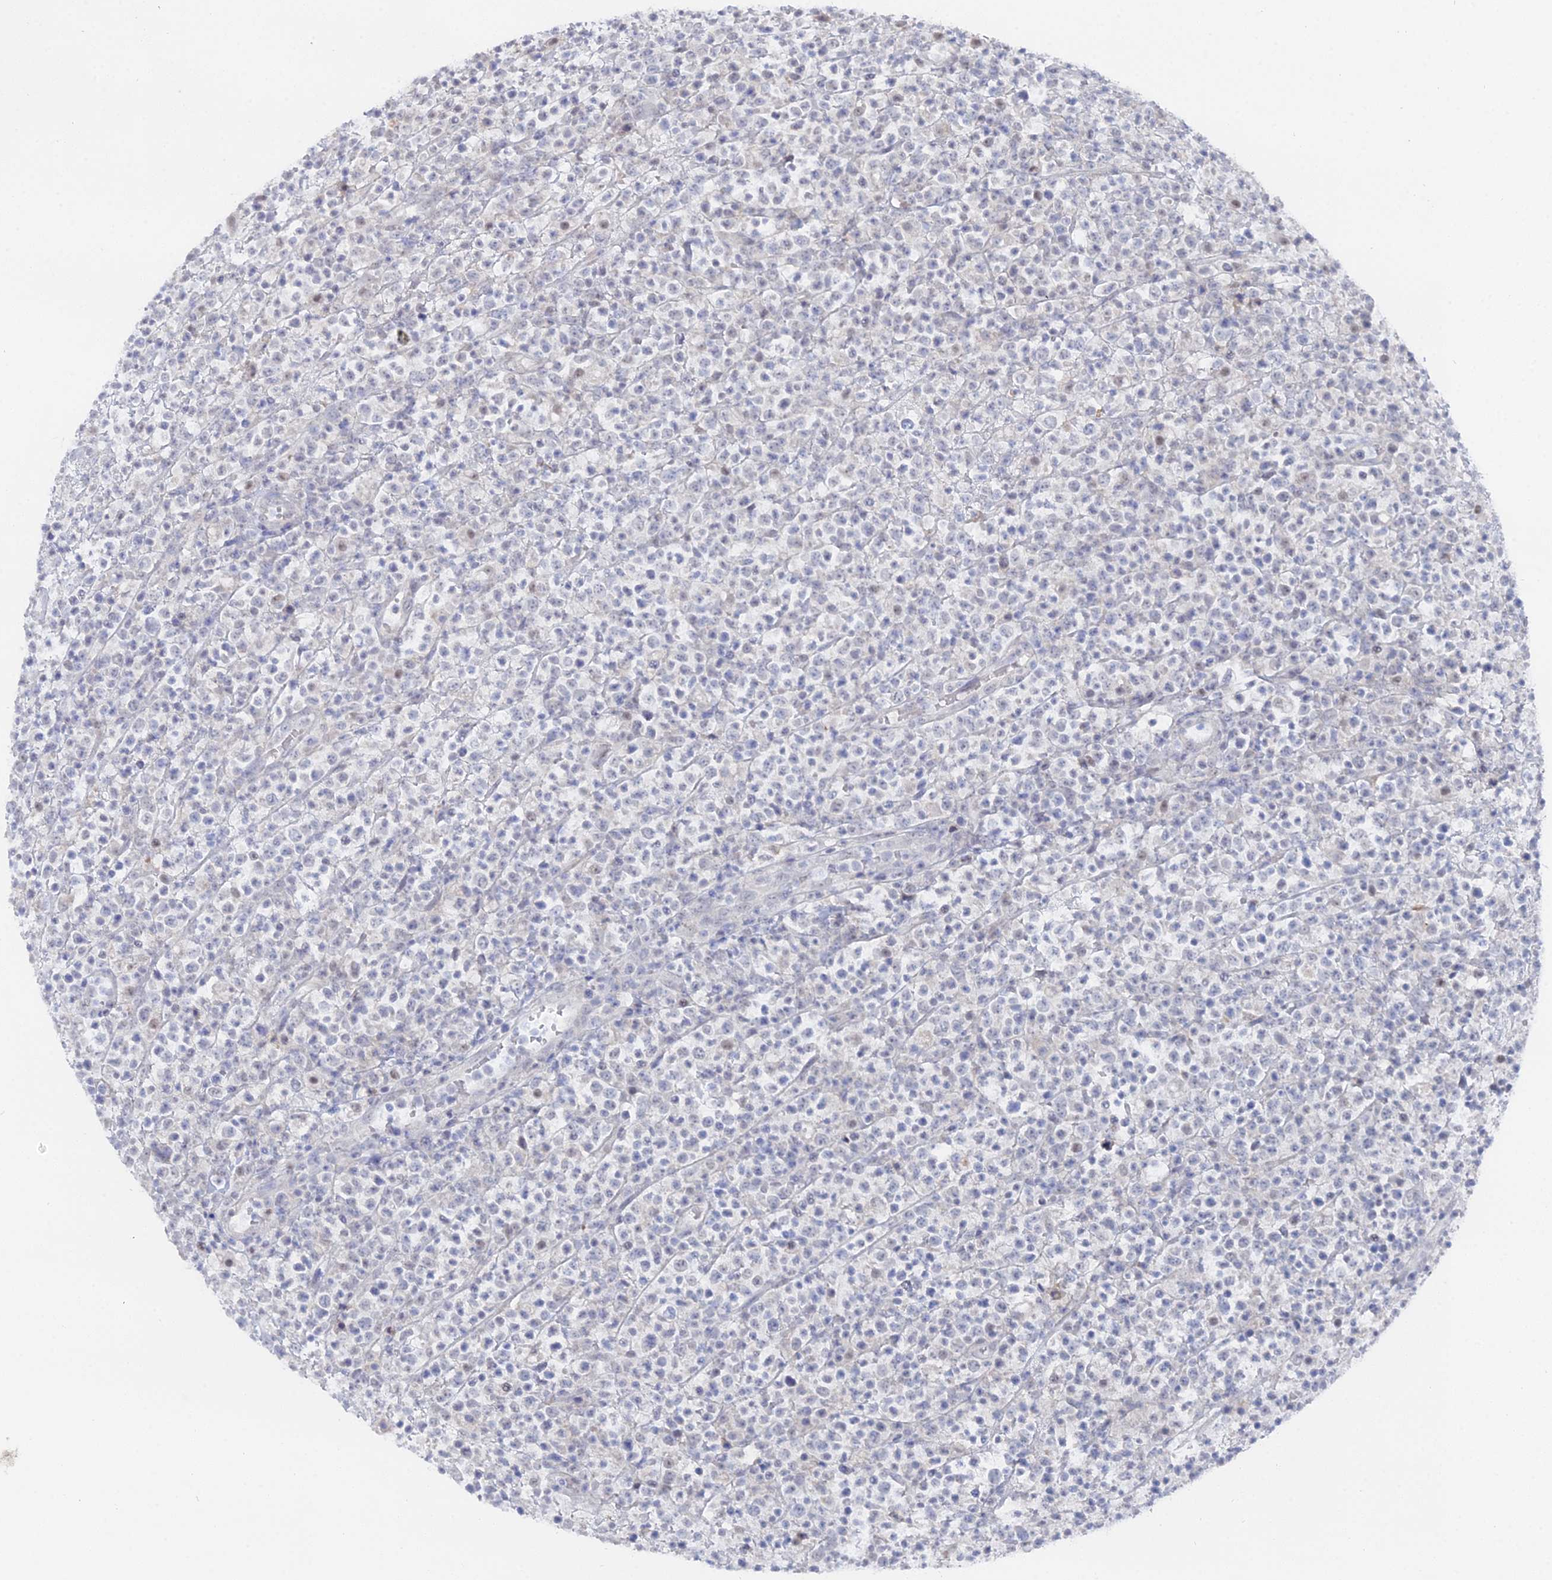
{"staining": {"intensity": "negative", "quantity": "none", "location": "none"}, "tissue": "lymphoma", "cell_type": "Tumor cells", "image_type": "cancer", "snomed": [{"axis": "morphology", "description": "Malignant lymphoma, non-Hodgkin's type, High grade"}, {"axis": "topography", "description": "Colon"}], "caption": "The histopathology image reveals no significant positivity in tumor cells of lymphoma.", "gene": "THAP4", "patient": {"sex": "female", "age": 53}}